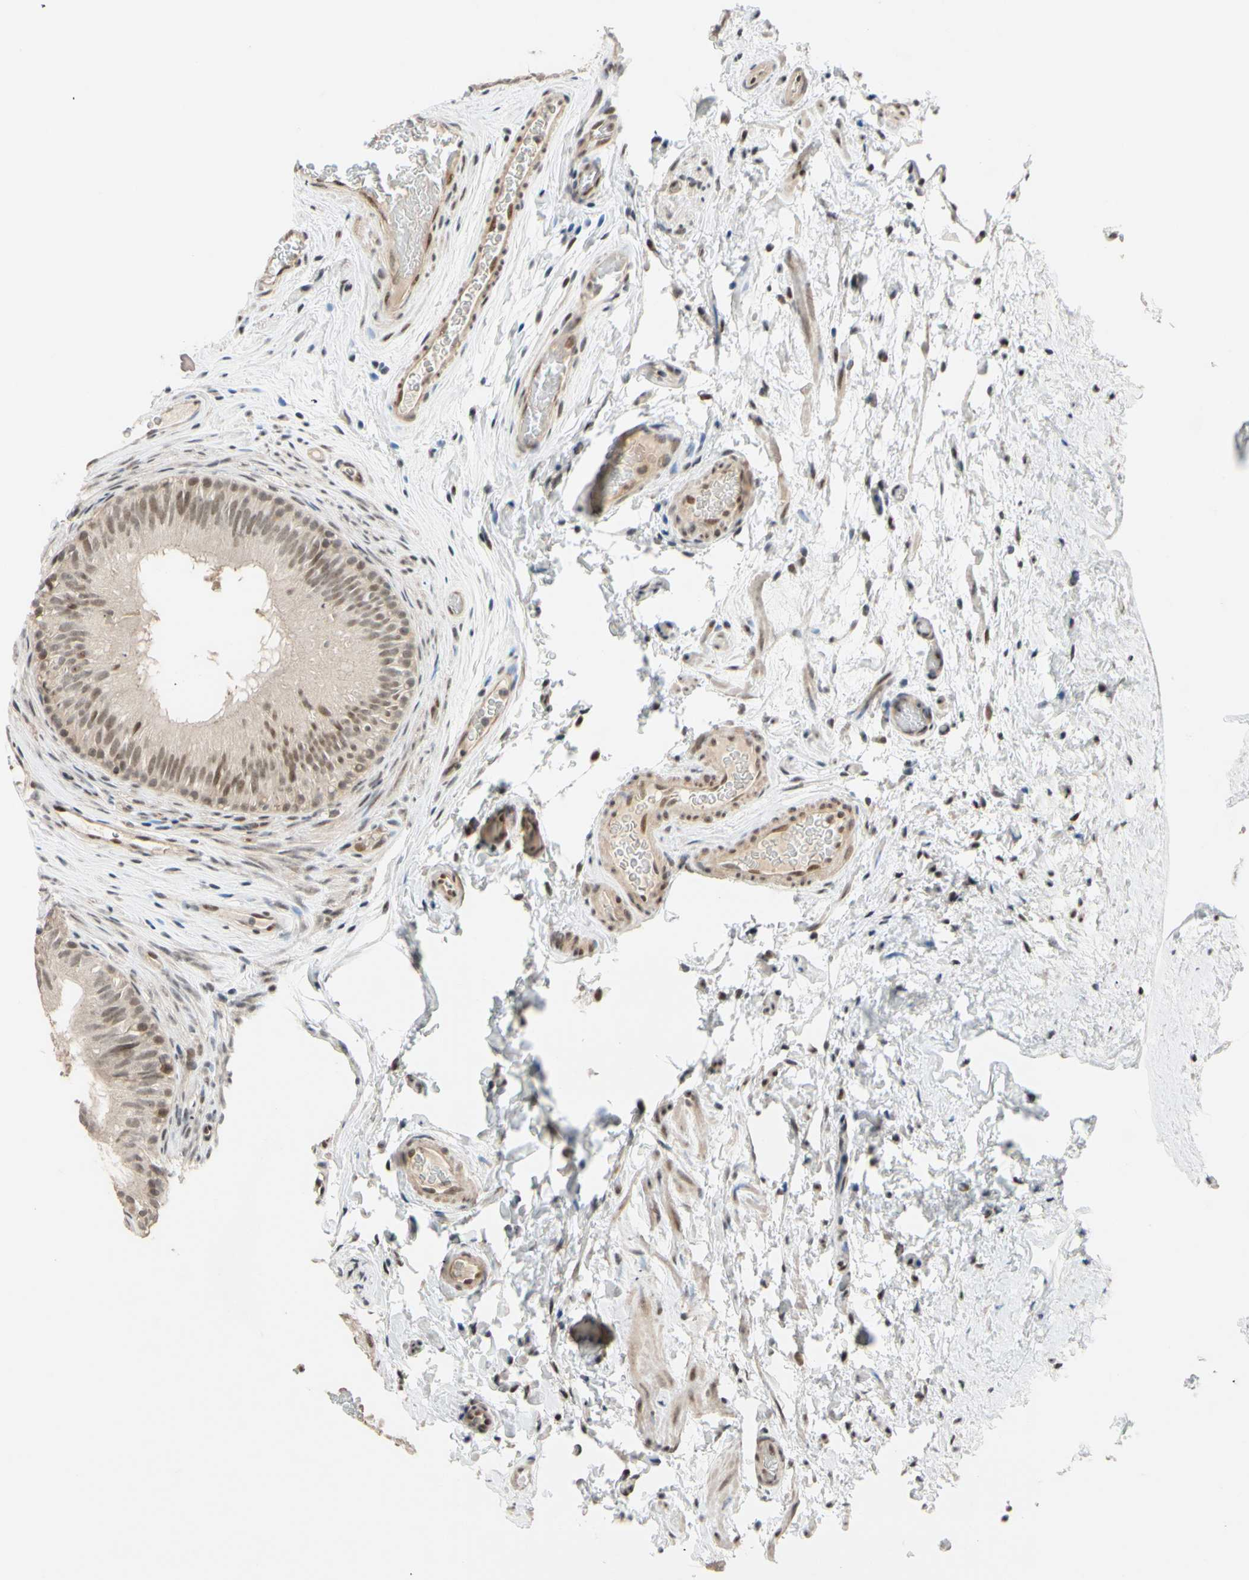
{"staining": {"intensity": "moderate", "quantity": "25%-75%", "location": "nuclear"}, "tissue": "epididymis", "cell_type": "Glandular cells", "image_type": "normal", "snomed": [{"axis": "morphology", "description": "Normal tissue, NOS"}, {"axis": "topography", "description": "Epididymis"}], "caption": "An image of epididymis stained for a protein shows moderate nuclear brown staining in glandular cells. Nuclei are stained in blue.", "gene": "TAF4", "patient": {"sex": "male", "age": 36}}